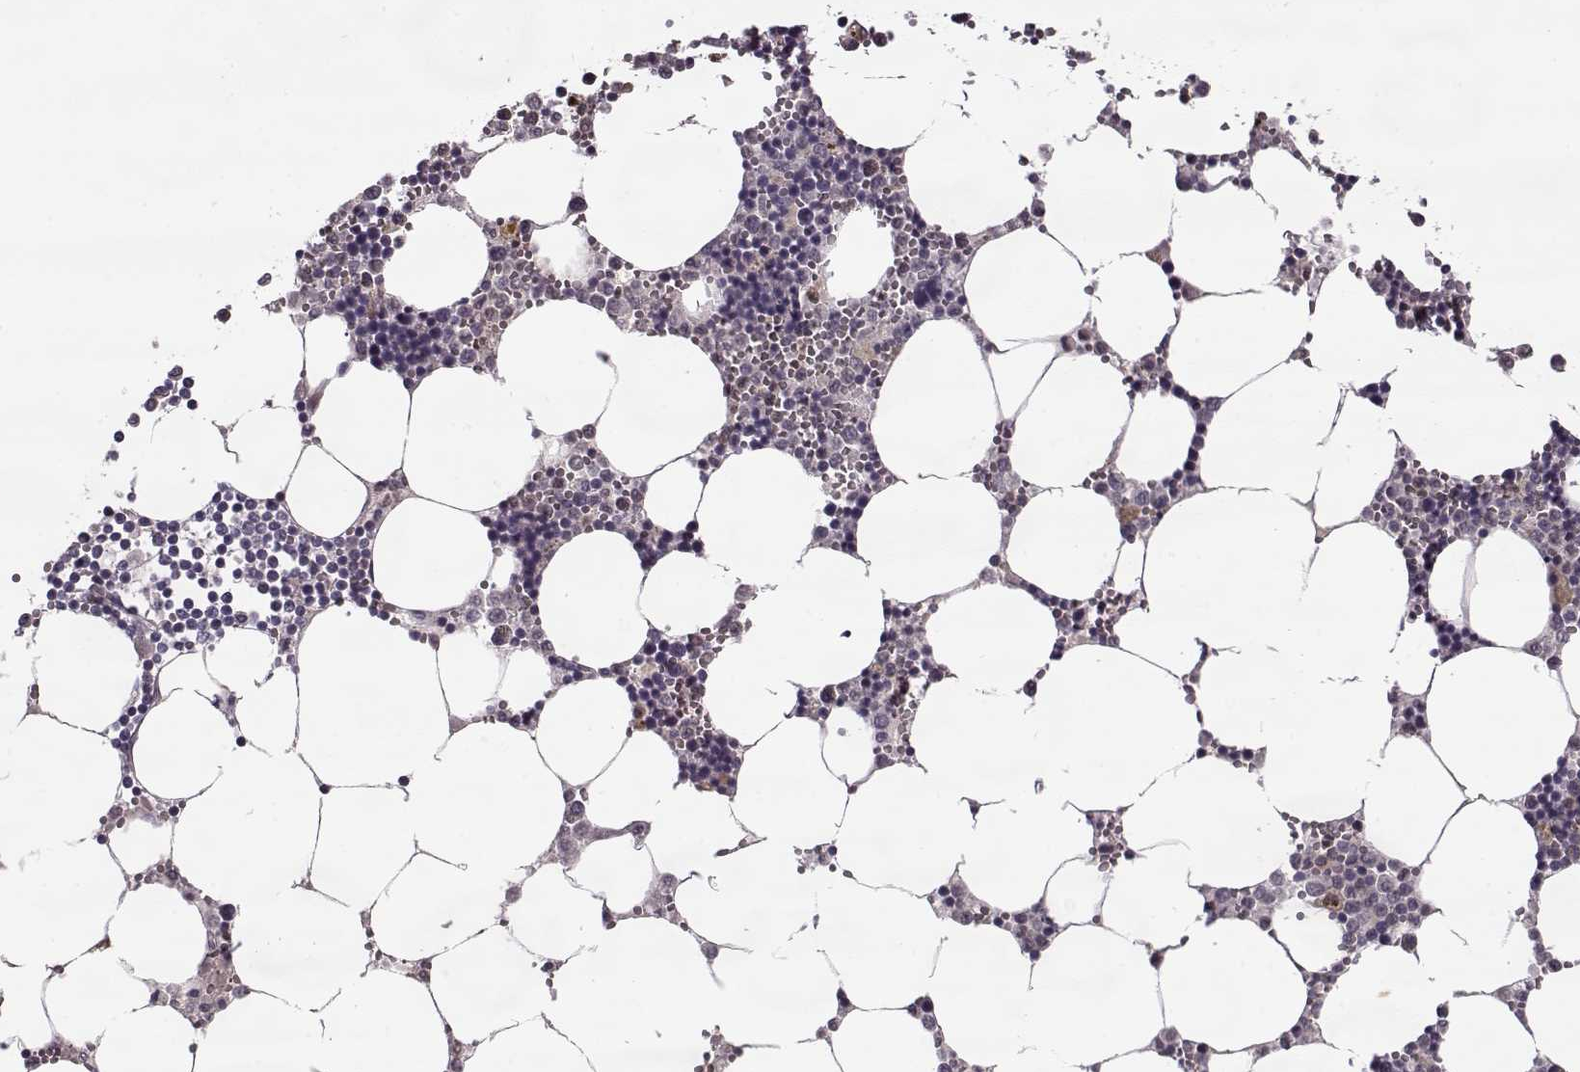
{"staining": {"intensity": "negative", "quantity": "none", "location": "none"}, "tissue": "bone marrow", "cell_type": "Hematopoietic cells", "image_type": "normal", "snomed": [{"axis": "morphology", "description": "Normal tissue, NOS"}, {"axis": "topography", "description": "Bone marrow"}], "caption": "This is a histopathology image of immunohistochemistry (IHC) staining of normal bone marrow, which shows no staining in hematopoietic cells. Nuclei are stained in blue.", "gene": "ACOT11", "patient": {"sex": "male", "age": 54}}